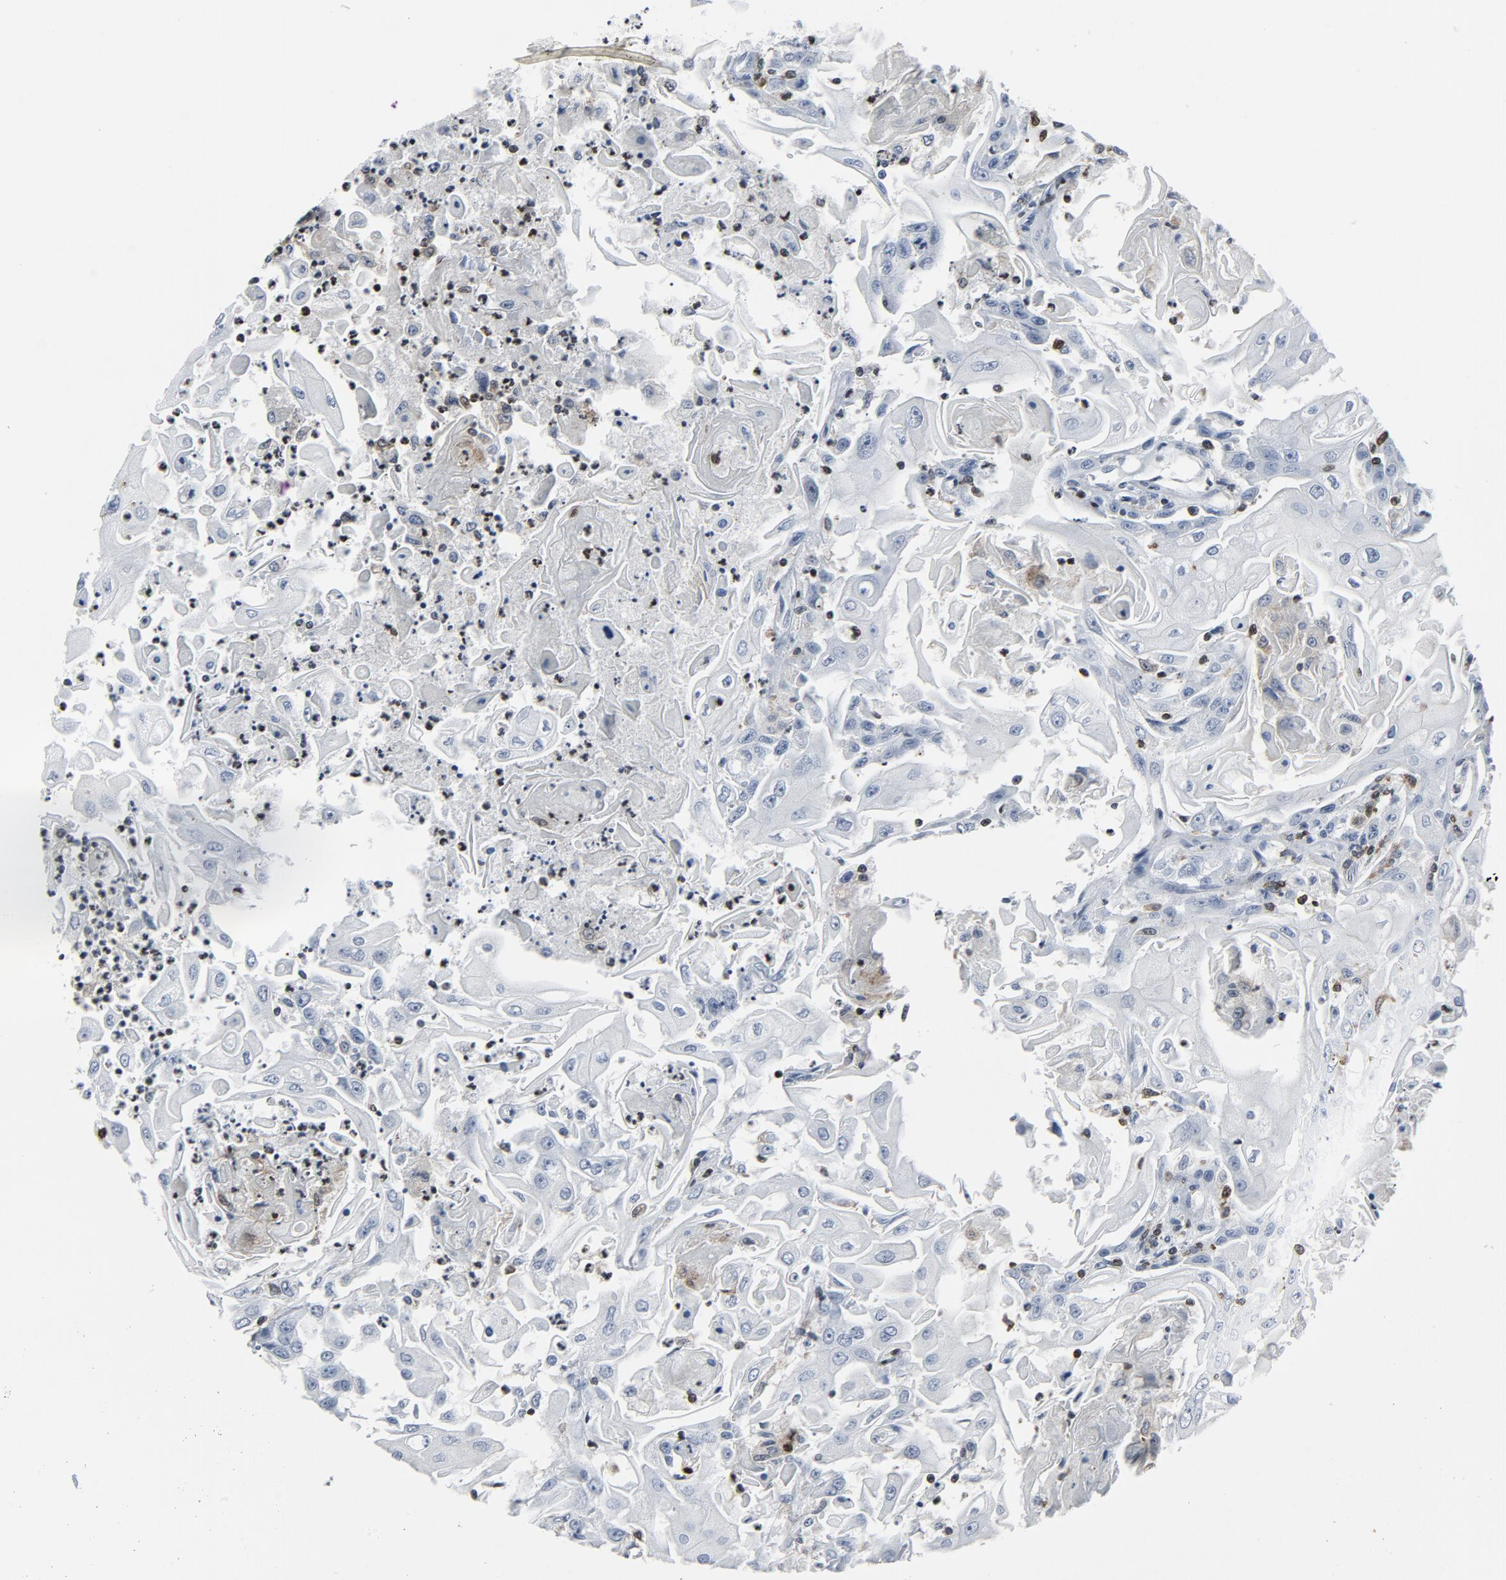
{"staining": {"intensity": "negative", "quantity": "none", "location": "none"}, "tissue": "head and neck cancer", "cell_type": "Tumor cells", "image_type": "cancer", "snomed": [{"axis": "morphology", "description": "Squamous cell carcinoma, NOS"}, {"axis": "topography", "description": "Oral tissue"}, {"axis": "topography", "description": "Head-Neck"}], "caption": "The image exhibits no significant expression in tumor cells of head and neck cancer (squamous cell carcinoma).", "gene": "LCP2", "patient": {"sex": "female", "age": 76}}